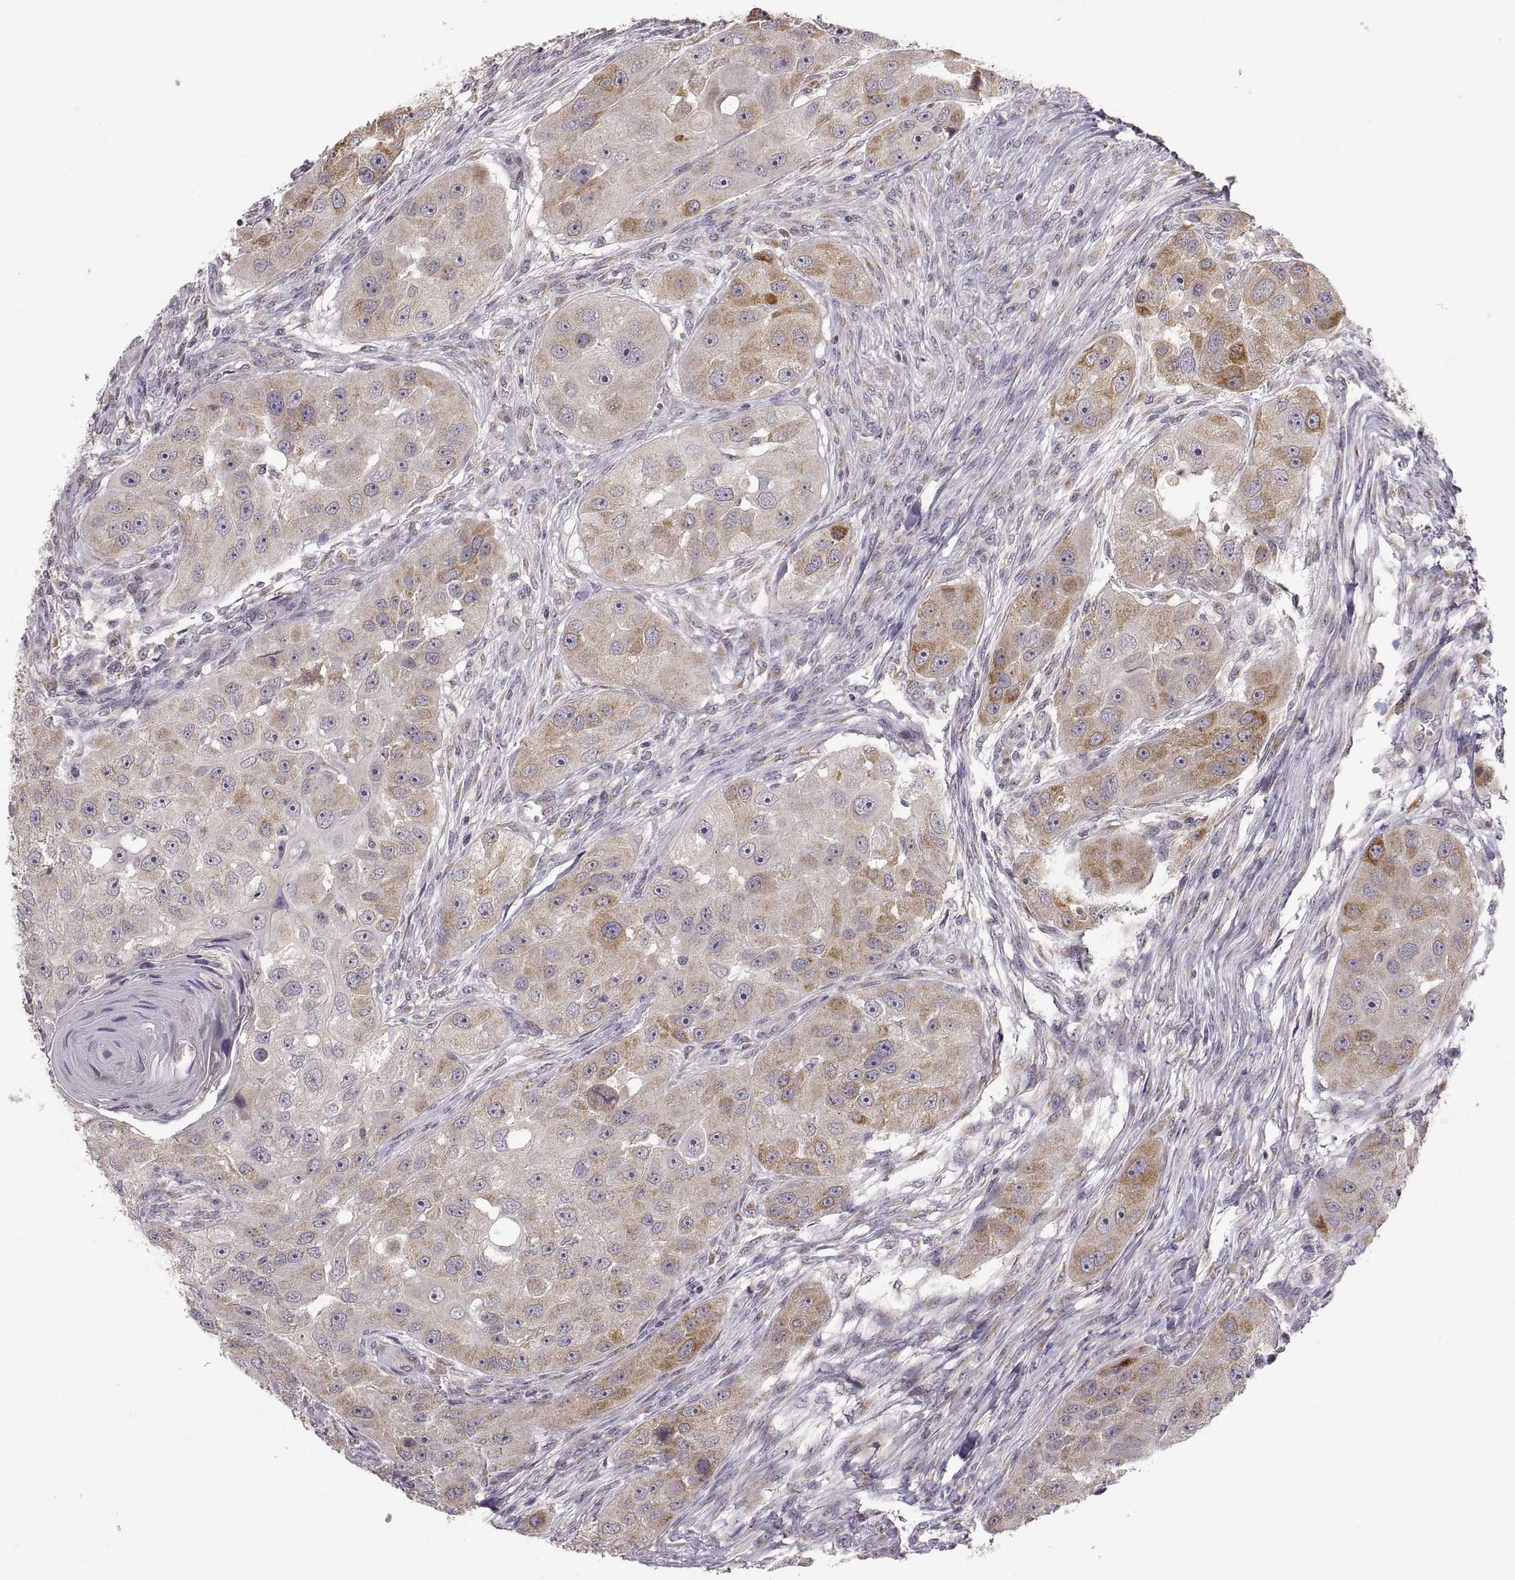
{"staining": {"intensity": "moderate", "quantity": "25%-75%", "location": "cytoplasmic/membranous"}, "tissue": "head and neck cancer", "cell_type": "Tumor cells", "image_type": "cancer", "snomed": [{"axis": "morphology", "description": "Squamous cell carcinoma, NOS"}, {"axis": "topography", "description": "Head-Neck"}], "caption": "Immunohistochemistry micrograph of head and neck cancer (squamous cell carcinoma) stained for a protein (brown), which exhibits medium levels of moderate cytoplasmic/membranous expression in approximately 25%-75% of tumor cells.", "gene": "HMGCR", "patient": {"sex": "male", "age": 51}}